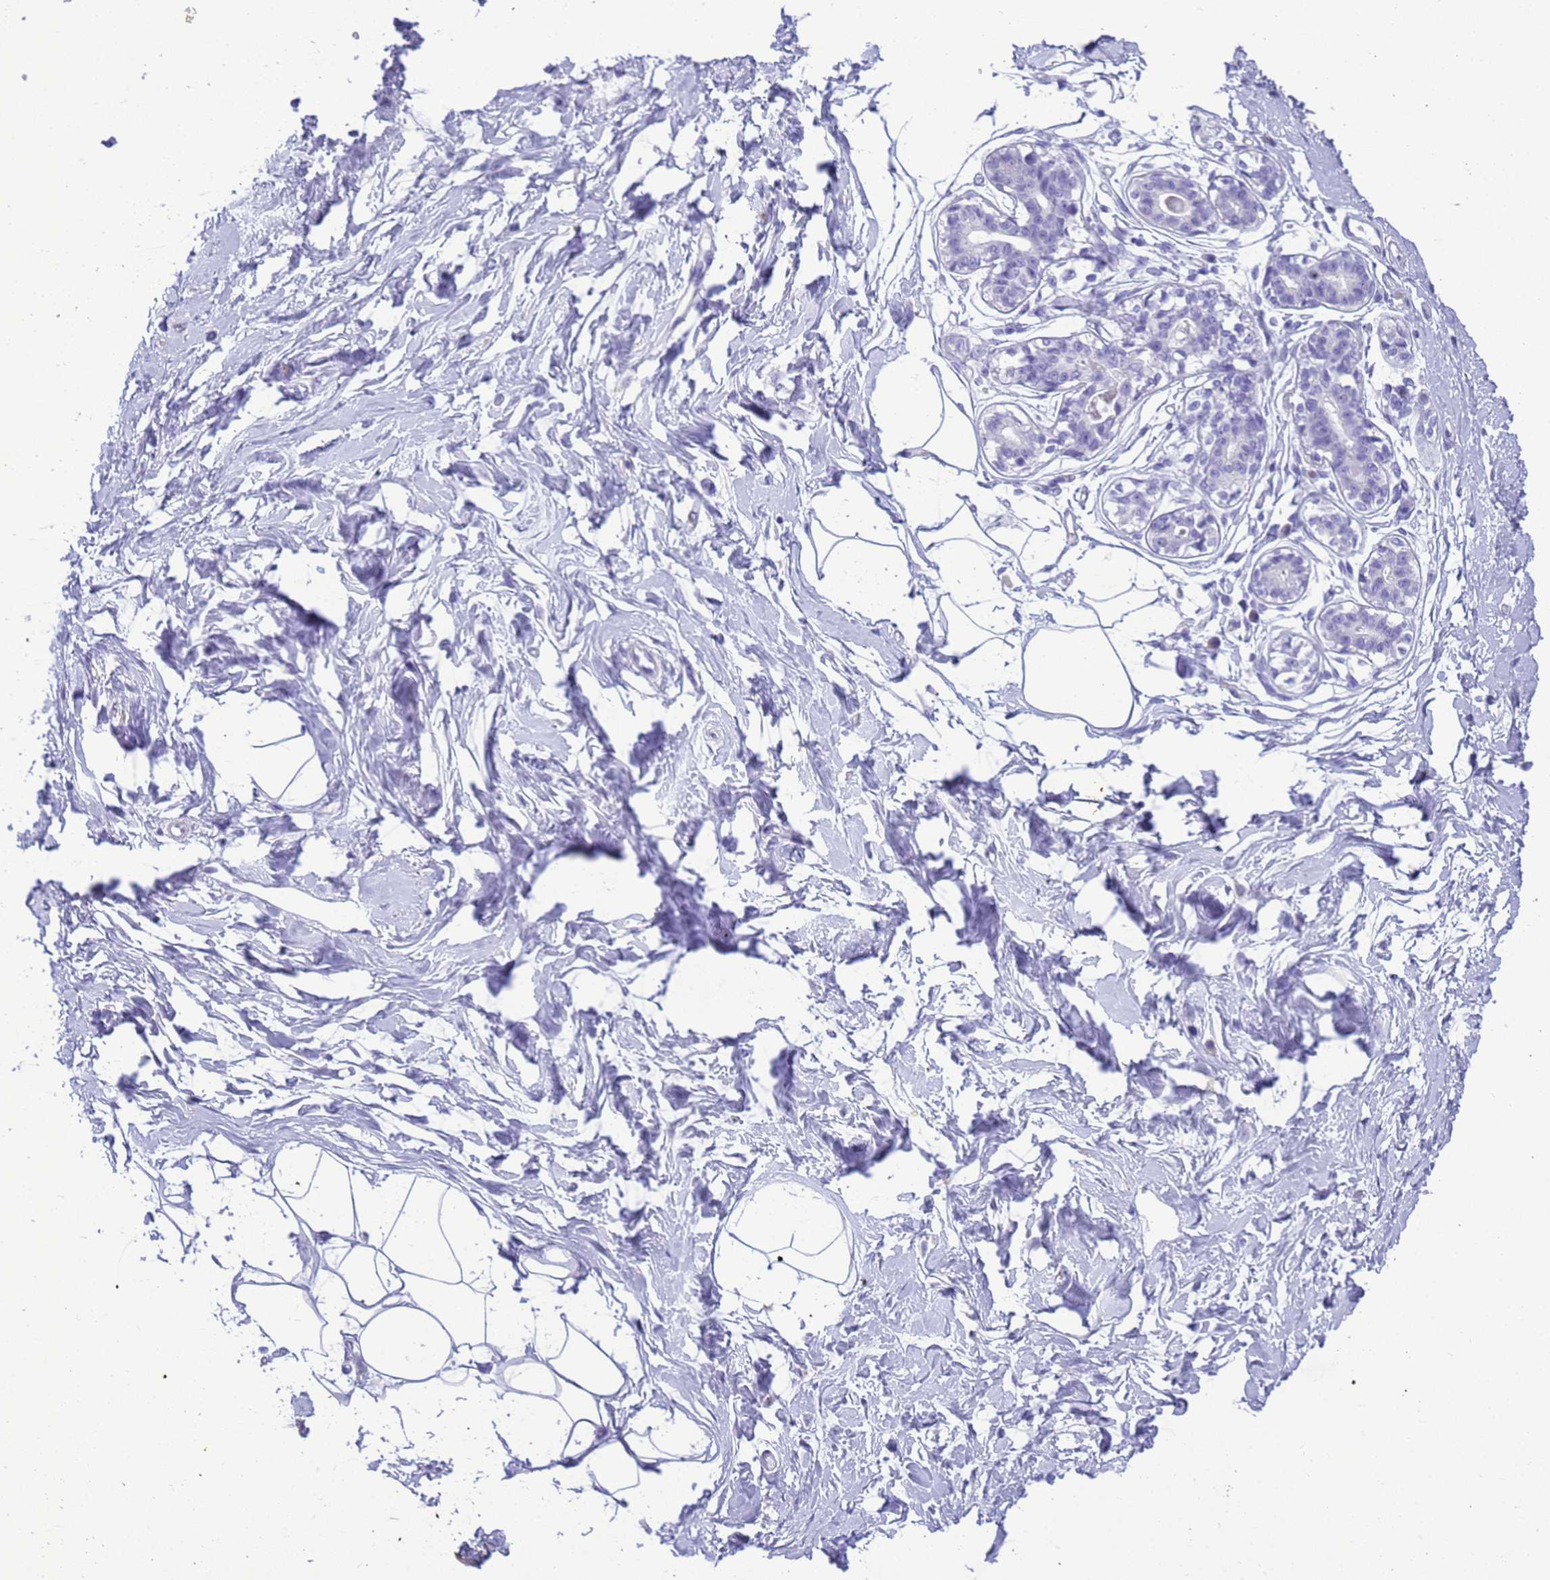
{"staining": {"intensity": "negative", "quantity": "none", "location": "none"}, "tissue": "breast", "cell_type": "Adipocytes", "image_type": "normal", "snomed": [{"axis": "morphology", "description": "Normal tissue, NOS"}, {"axis": "topography", "description": "Breast"}], "caption": "Adipocytes show no significant staining in benign breast. (DAB (3,3'-diaminobenzidine) immunohistochemistry visualized using brightfield microscopy, high magnification).", "gene": "STATH", "patient": {"sex": "female", "age": 45}}